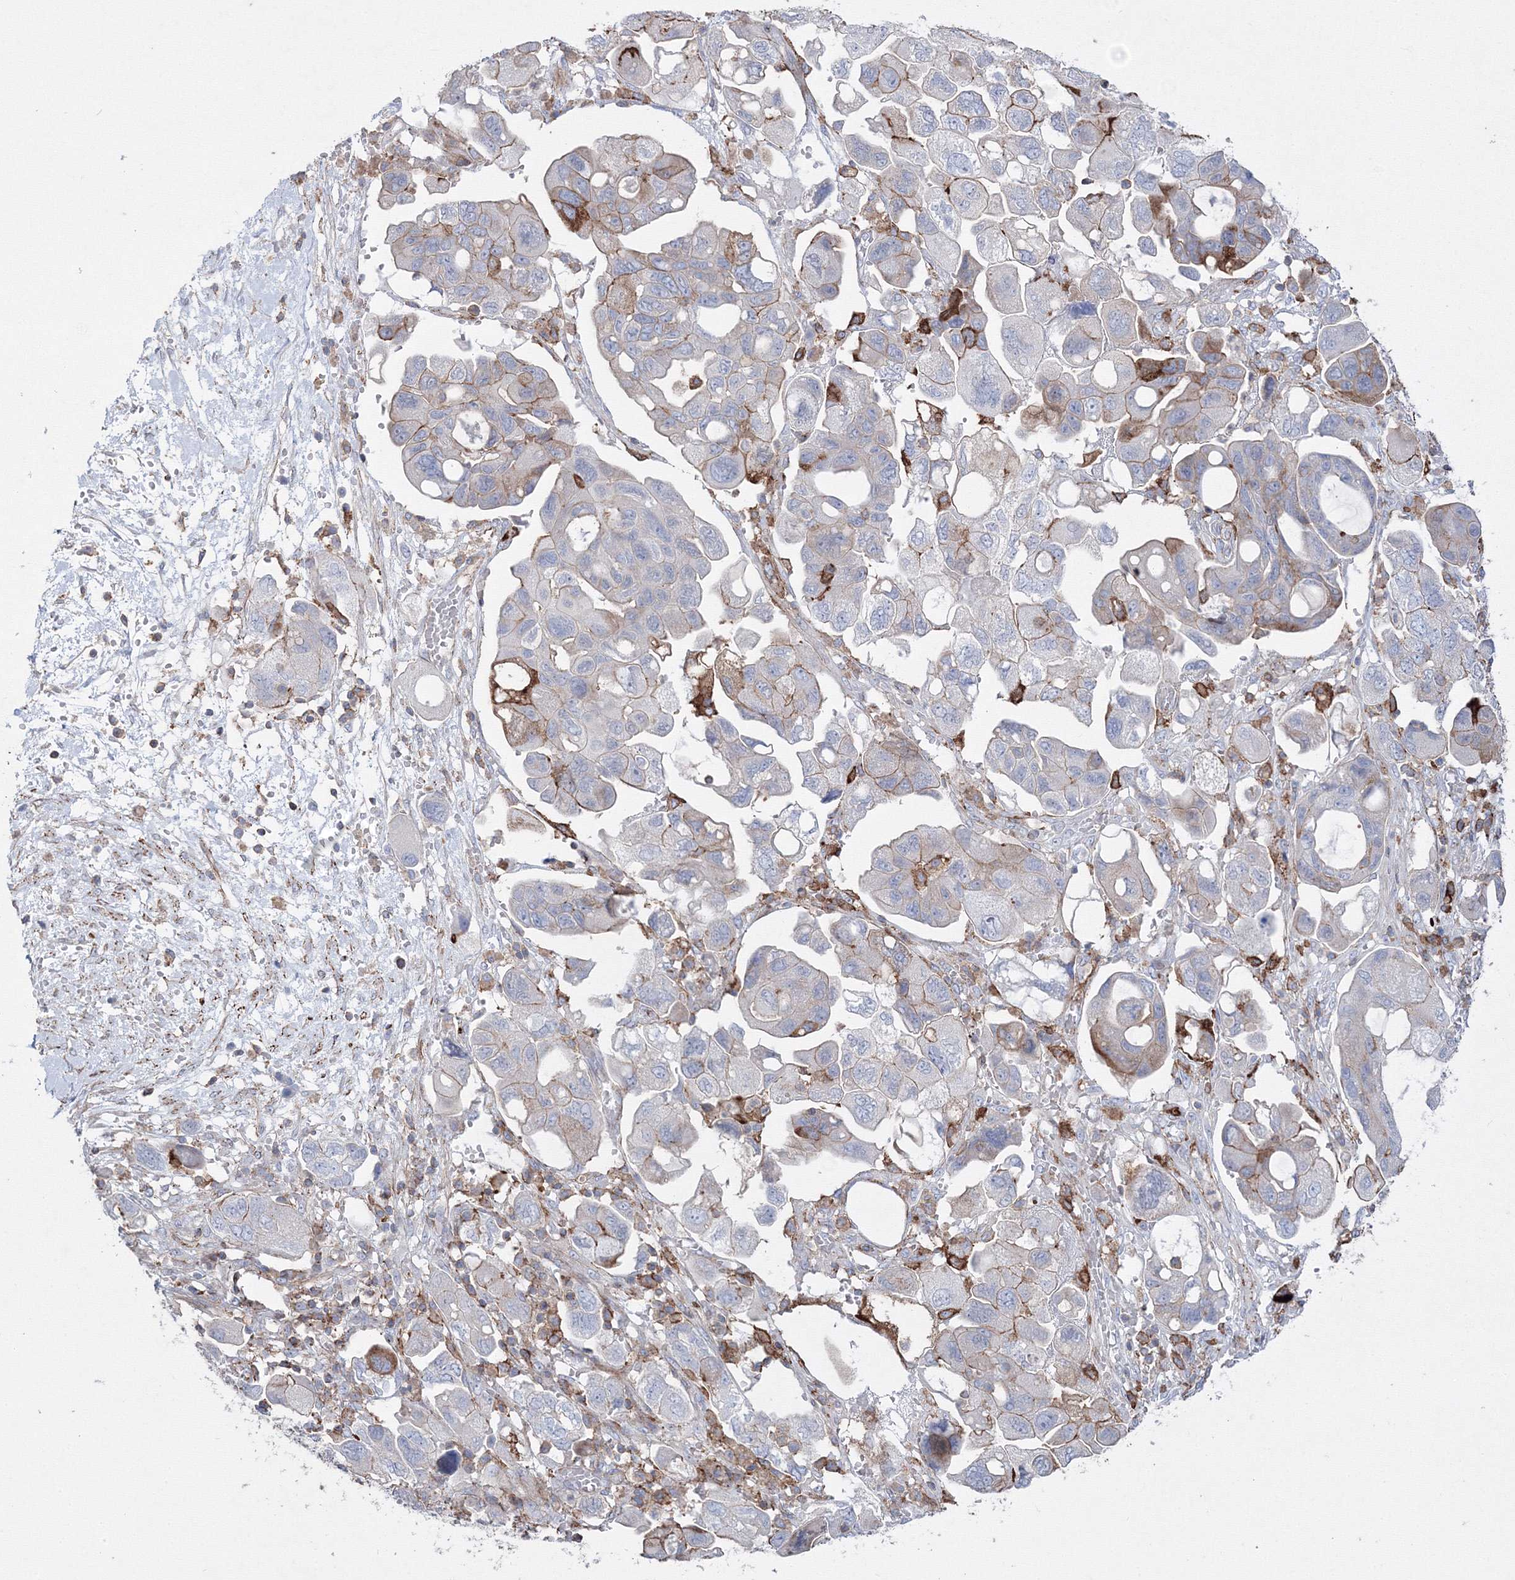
{"staining": {"intensity": "moderate", "quantity": "25%-75%", "location": "cytoplasmic/membranous"}, "tissue": "ovarian cancer", "cell_type": "Tumor cells", "image_type": "cancer", "snomed": [{"axis": "morphology", "description": "Carcinoma, NOS"}, {"axis": "morphology", "description": "Cystadenocarcinoma, serous, NOS"}, {"axis": "topography", "description": "Ovary"}], "caption": "Protein staining displays moderate cytoplasmic/membranous staining in approximately 25%-75% of tumor cells in serous cystadenocarcinoma (ovarian).", "gene": "GPR82", "patient": {"sex": "female", "age": 69}}